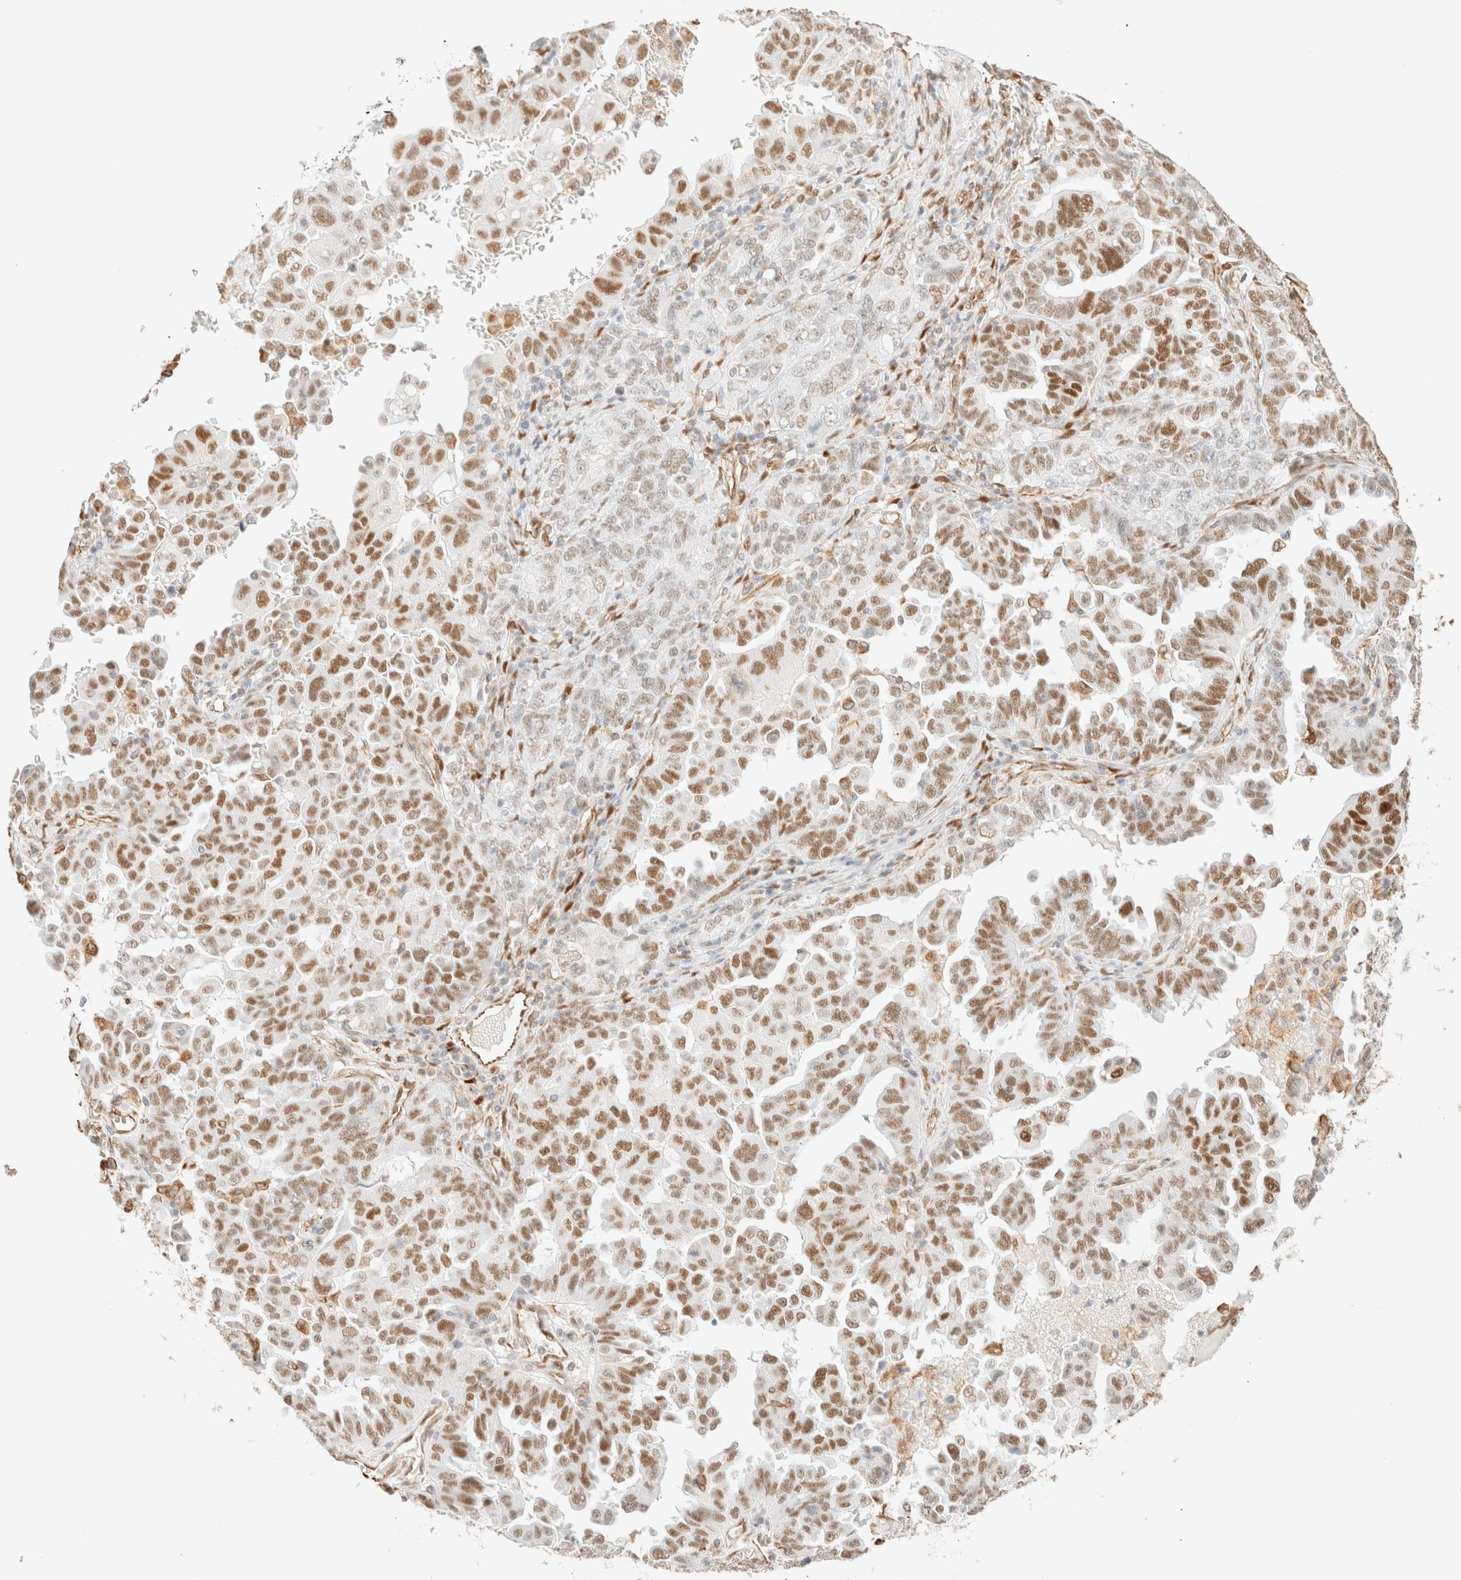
{"staining": {"intensity": "moderate", "quantity": ">75%", "location": "nuclear"}, "tissue": "ovarian cancer", "cell_type": "Tumor cells", "image_type": "cancer", "snomed": [{"axis": "morphology", "description": "Carcinoma, endometroid"}, {"axis": "topography", "description": "Ovary"}], "caption": "Tumor cells demonstrate medium levels of moderate nuclear expression in about >75% of cells in human ovarian cancer.", "gene": "ZSCAN18", "patient": {"sex": "female", "age": 62}}